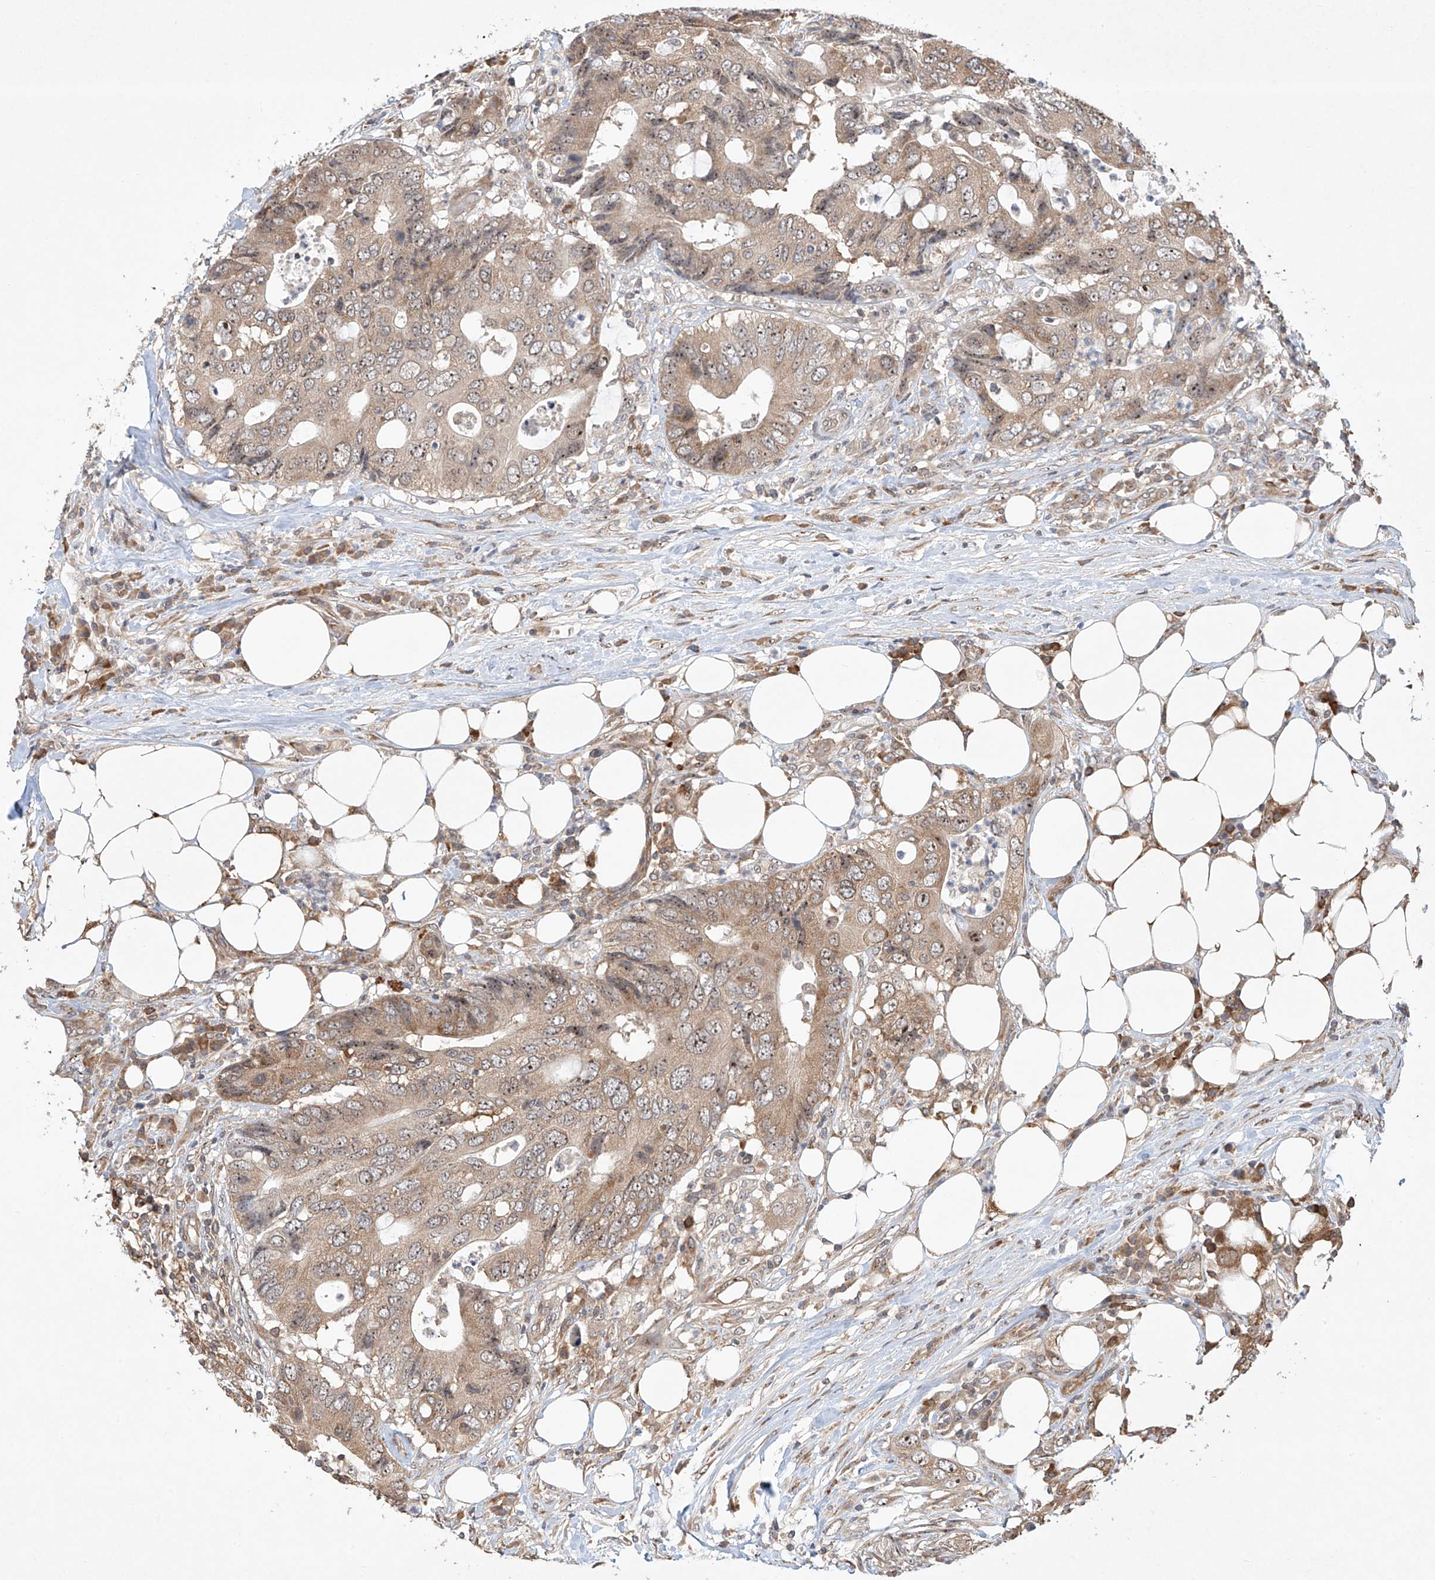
{"staining": {"intensity": "weak", "quantity": ">75%", "location": "cytoplasmic/membranous"}, "tissue": "colorectal cancer", "cell_type": "Tumor cells", "image_type": "cancer", "snomed": [{"axis": "morphology", "description": "Adenocarcinoma, NOS"}, {"axis": "topography", "description": "Colon"}], "caption": "Weak cytoplasmic/membranous expression for a protein is appreciated in approximately >75% of tumor cells of colorectal cancer using immunohistochemistry (IHC).", "gene": "TASP1", "patient": {"sex": "male", "age": 71}}